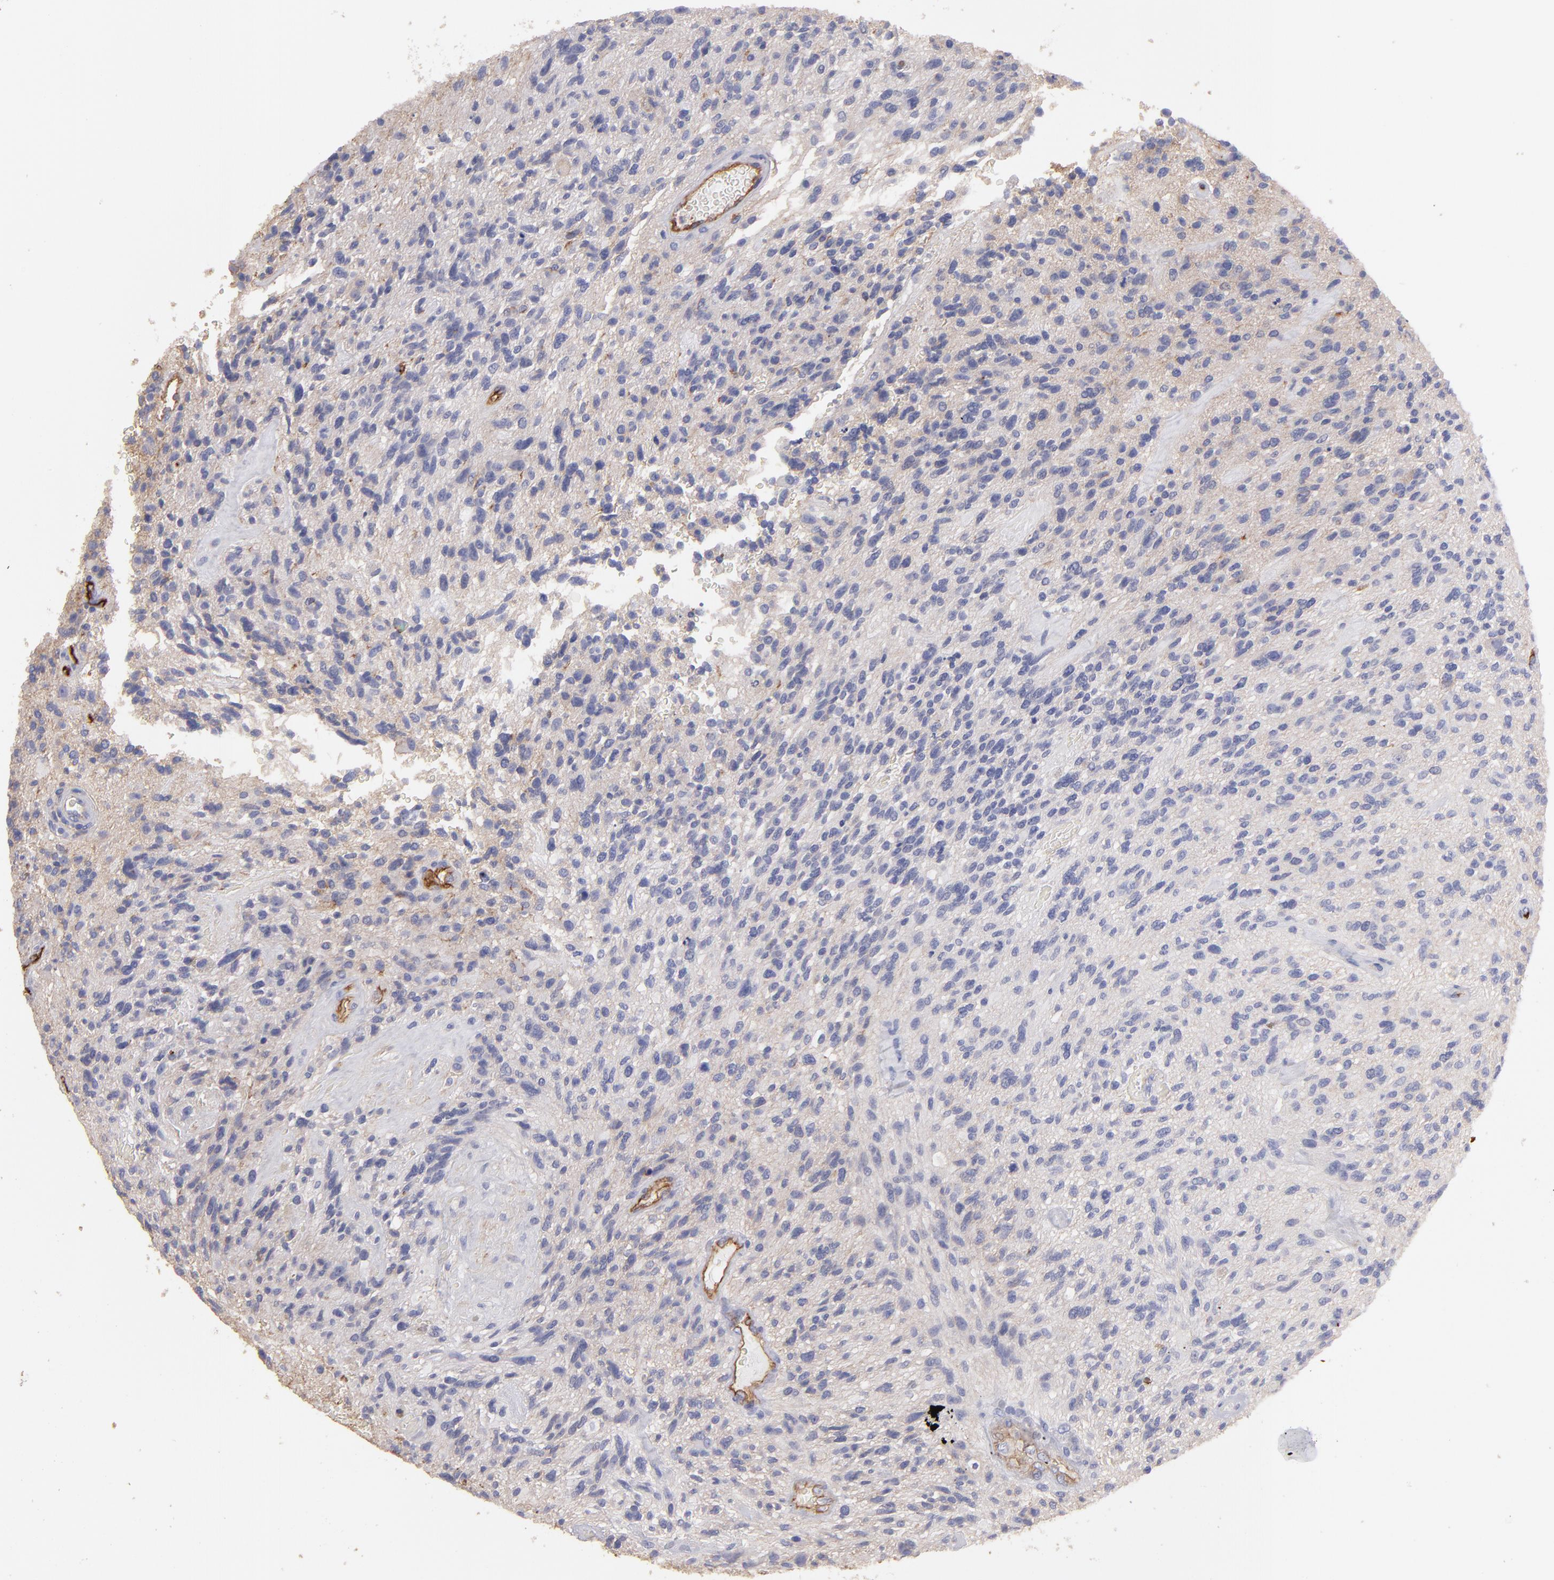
{"staining": {"intensity": "negative", "quantity": "none", "location": "none"}, "tissue": "glioma", "cell_type": "Tumor cells", "image_type": "cancer", "snomed": [{"axis": "morphology", "description": "Normal tissue, NOS"}, {"axis": "morphology", "description": "Glioma, malignant, High grade"}, {"axis": "topography", "description": "Cerebral cortex"}], "caption": "A high-resolution photomicrograph shows immunohistochemistry (IHC) staining of malignant glioma (high-grade), which demonstrates no significant expression in tumor cells. (DAB immunohistochemistry (IHC) with hematoxylin counter stain).", "gene": "ABCB1", "patient": {"sex": "male", "age": 75}}